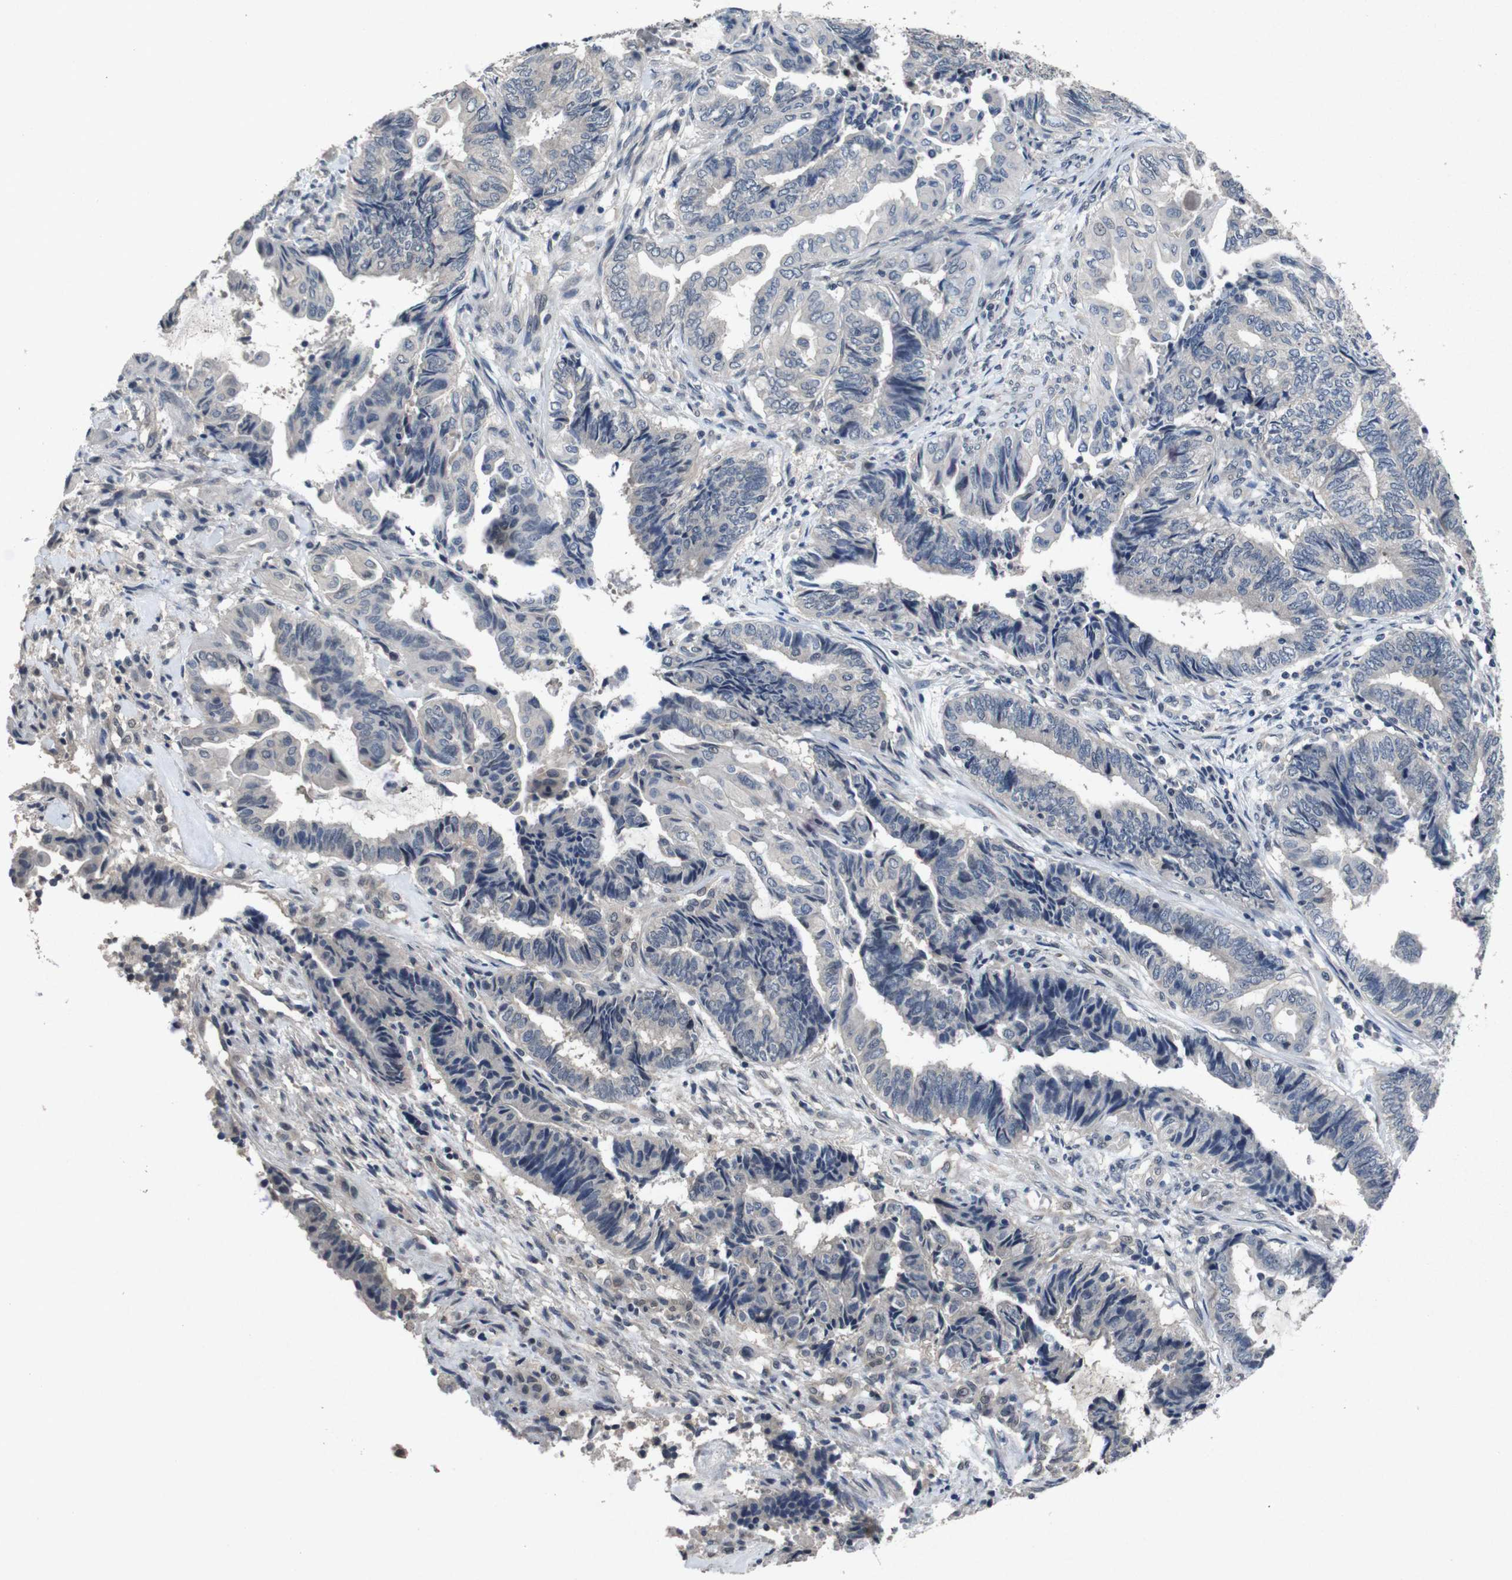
{"staining": {"intensity": "negative", "quantity": "none", "location": "none"}, "tissue": "endometrial cancer", "cell_type": "Tumor cells", "image_type": "cancer", "snomed": [{"axis": "morphology", "description": "Adenocarcinoma, NOS"}, {"axis": "topography", "description": "Uterus"}, {"axis": "topography", "description": "Endometrium"}], "caption": "Endometrial cancer was stained to show a protein in brown. There is no significant positivity in tumor cells.", "gene": "AKT3", "patient": {"sex": "female", "age": 70}}